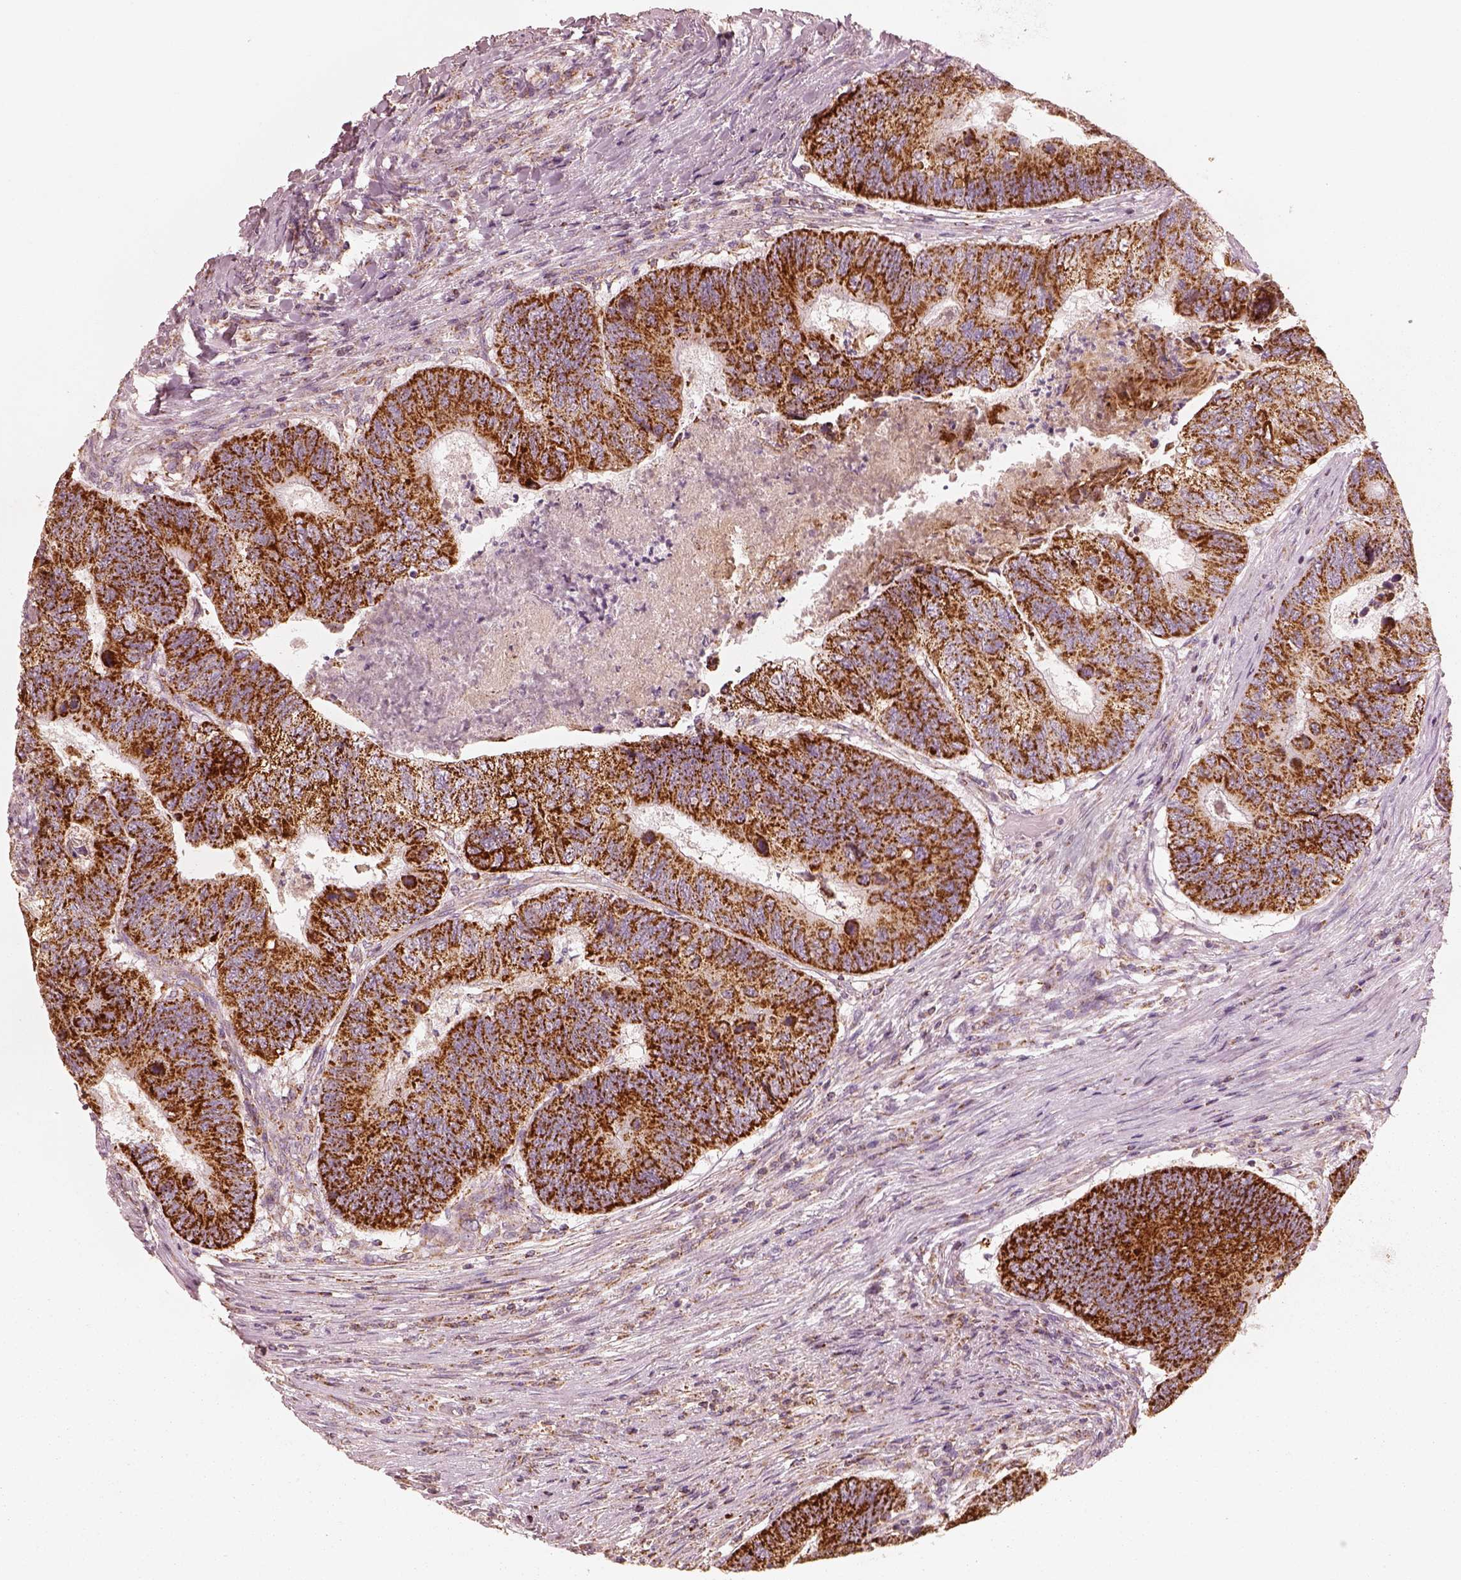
{"staining": {"intensity": "strong", "quantity": ">75%", "location": "cytoplasmic/membranous"}, "tissue": "colorectal cancer", "cell_type": "Tumor cells", "image_type": "cancer", "snomed": [{"axis": "morphology", "description": "Adenocarcinoma, NOS"}, {"axis": "topography", "description": "Colon"}], "caption": "DAB immunohistochemical staining of human colorectal cancer (adenocarcinoma) exhibits strong cytoplasmic/membranous protein staining in approximately >75% of tumor cells.", "gene": "ENTPD6", "patient": {"sex": "female", "age": 67}}